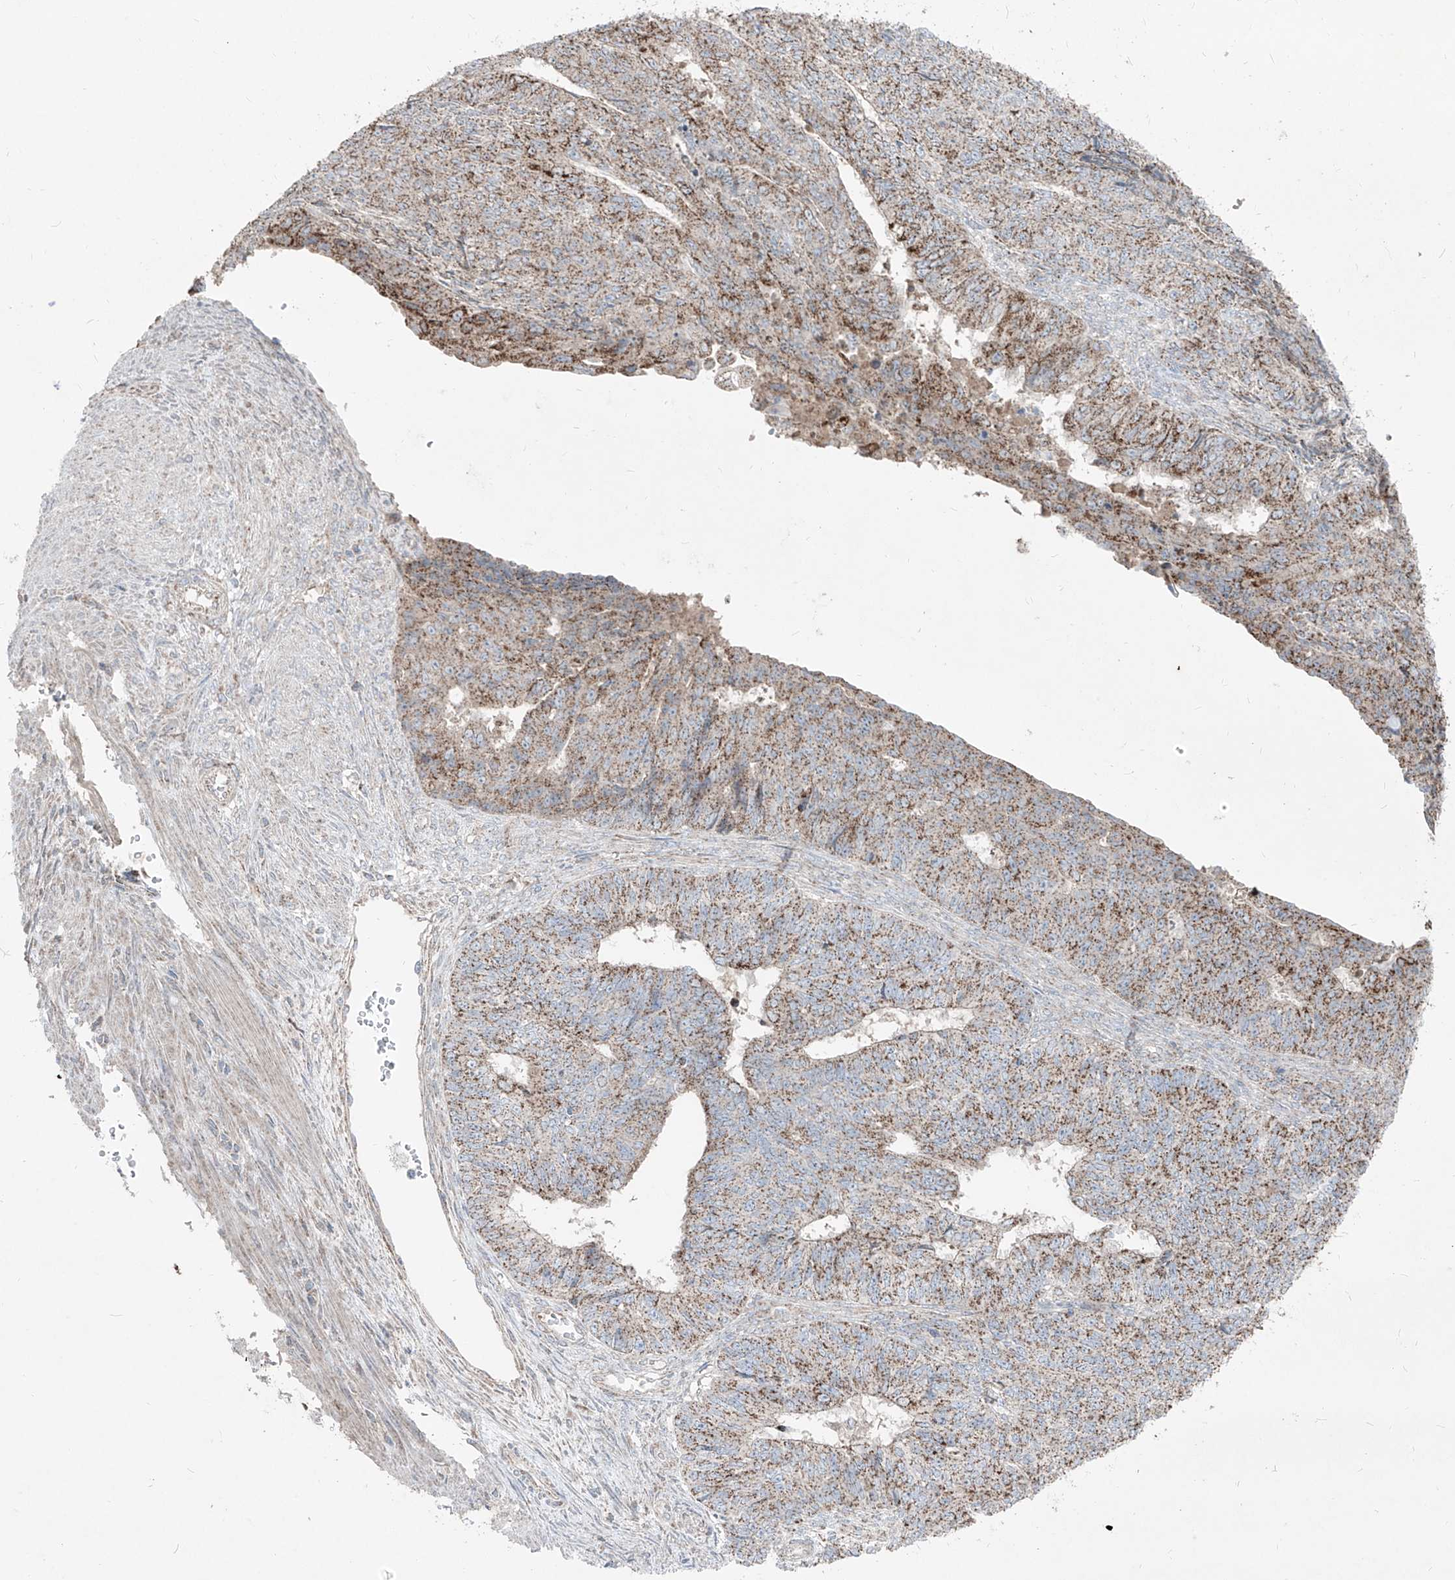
{"staining": {"intensity": "moderate", "quantity": ">75%", "location": "cytoplasmic/membranous"}, "tissue": "endometrial cancer", "cell_type": "Tumor cells", "image_type": "cancer", "snomed": [{"axis": "morphology", "description": "Adenocarcinoma, NOS"}, {"axis": "topography", "description": "Endometrium"}], "caption": "Immunohistochemistry (IHC) of adenocarcinoma (endometrial) exhibits medium levels of moderate cytoplasmic/membranous staining in about >75% of tumor cells.", "gene": "ABCD3", "patient": {"sex": "female", "age": 32}}